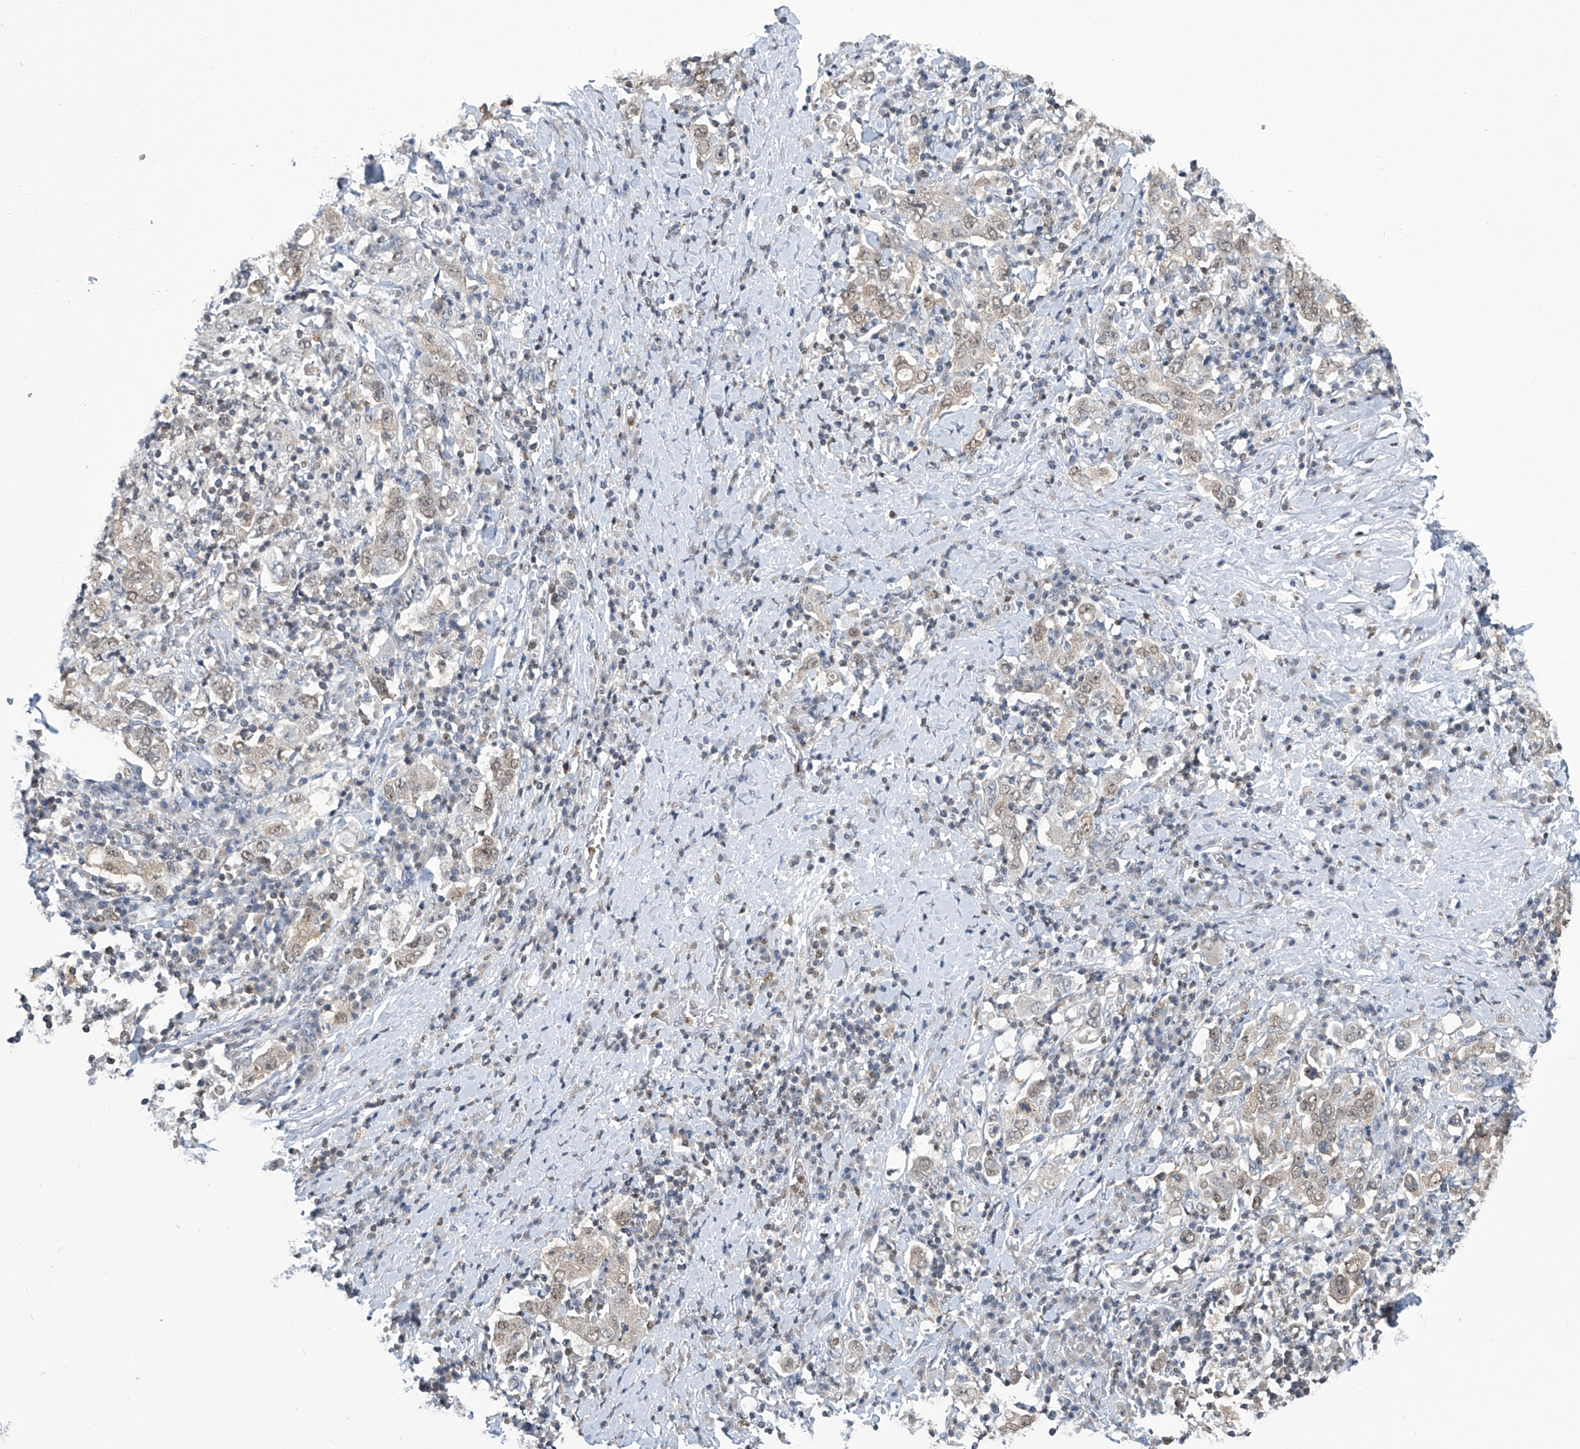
{"staining": {"intensity": "weak", "quantity": ">75%", "location": "nuclear"}, "tissue": "stomach cancer", "cell_type": "Tumor cells", "image_type": "cancer", "snomed": [{"axis": "morphology", "description": "Adenocarcinoma, NOS"}, {"axis": "topography", "description": "Stomach, upper"}], "caption": "Brown immunohistochemical staining in human adenocarcinoma (stomach) demonstrates weak nuclear expression in approximately >75% of tumor cells. (brown staining indicates protein expression, while blue staining denotes nuclei).", "gene": "SREBF2", "patient": {"sex": "male", "age": 62}}